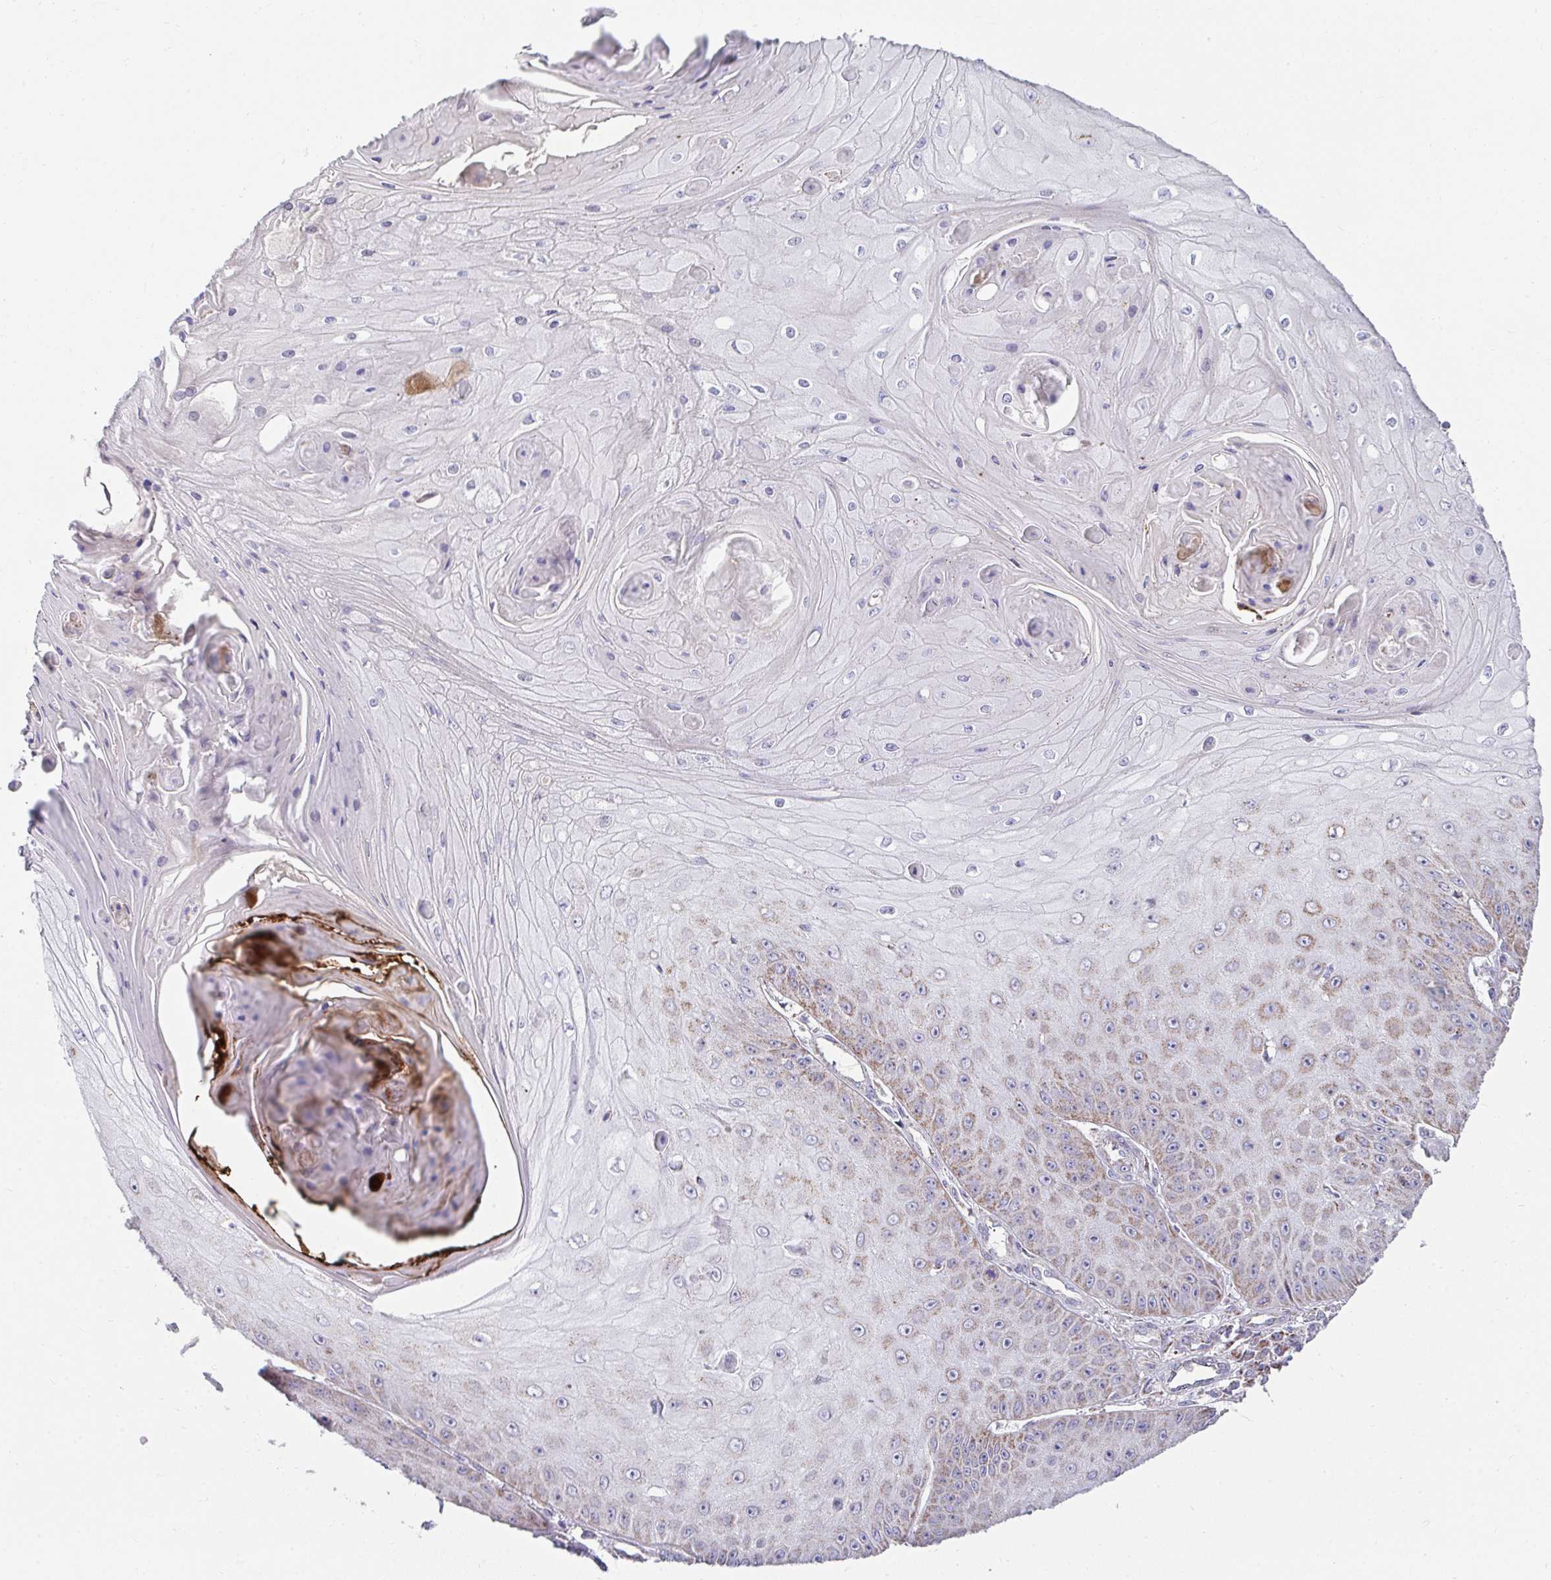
{"staining": {"intensity": "weak", "quantity": "25%-75%", "location": "cytoplasmic/membranous"}, "tissue": "skin cancer", "cell_type": "Tumor cells", "image_type": "cancer", "snomed": [{"axis": "morphology", "description": "Squamous cell carcinoma, NOS"}, {"axis": "topography", "description": "Skin"}], "caption": "This image reveals skin cancer (squamous cell carcinoma) stained with immunohistochemistry to label a protein in brown. The cytoplasmic/membranous of tumor cells show weak positivity for the protein. Nuclei are counter-stained blue.", "gene": "PRRG3", "patient": {"sex": "male", "age": 70}}